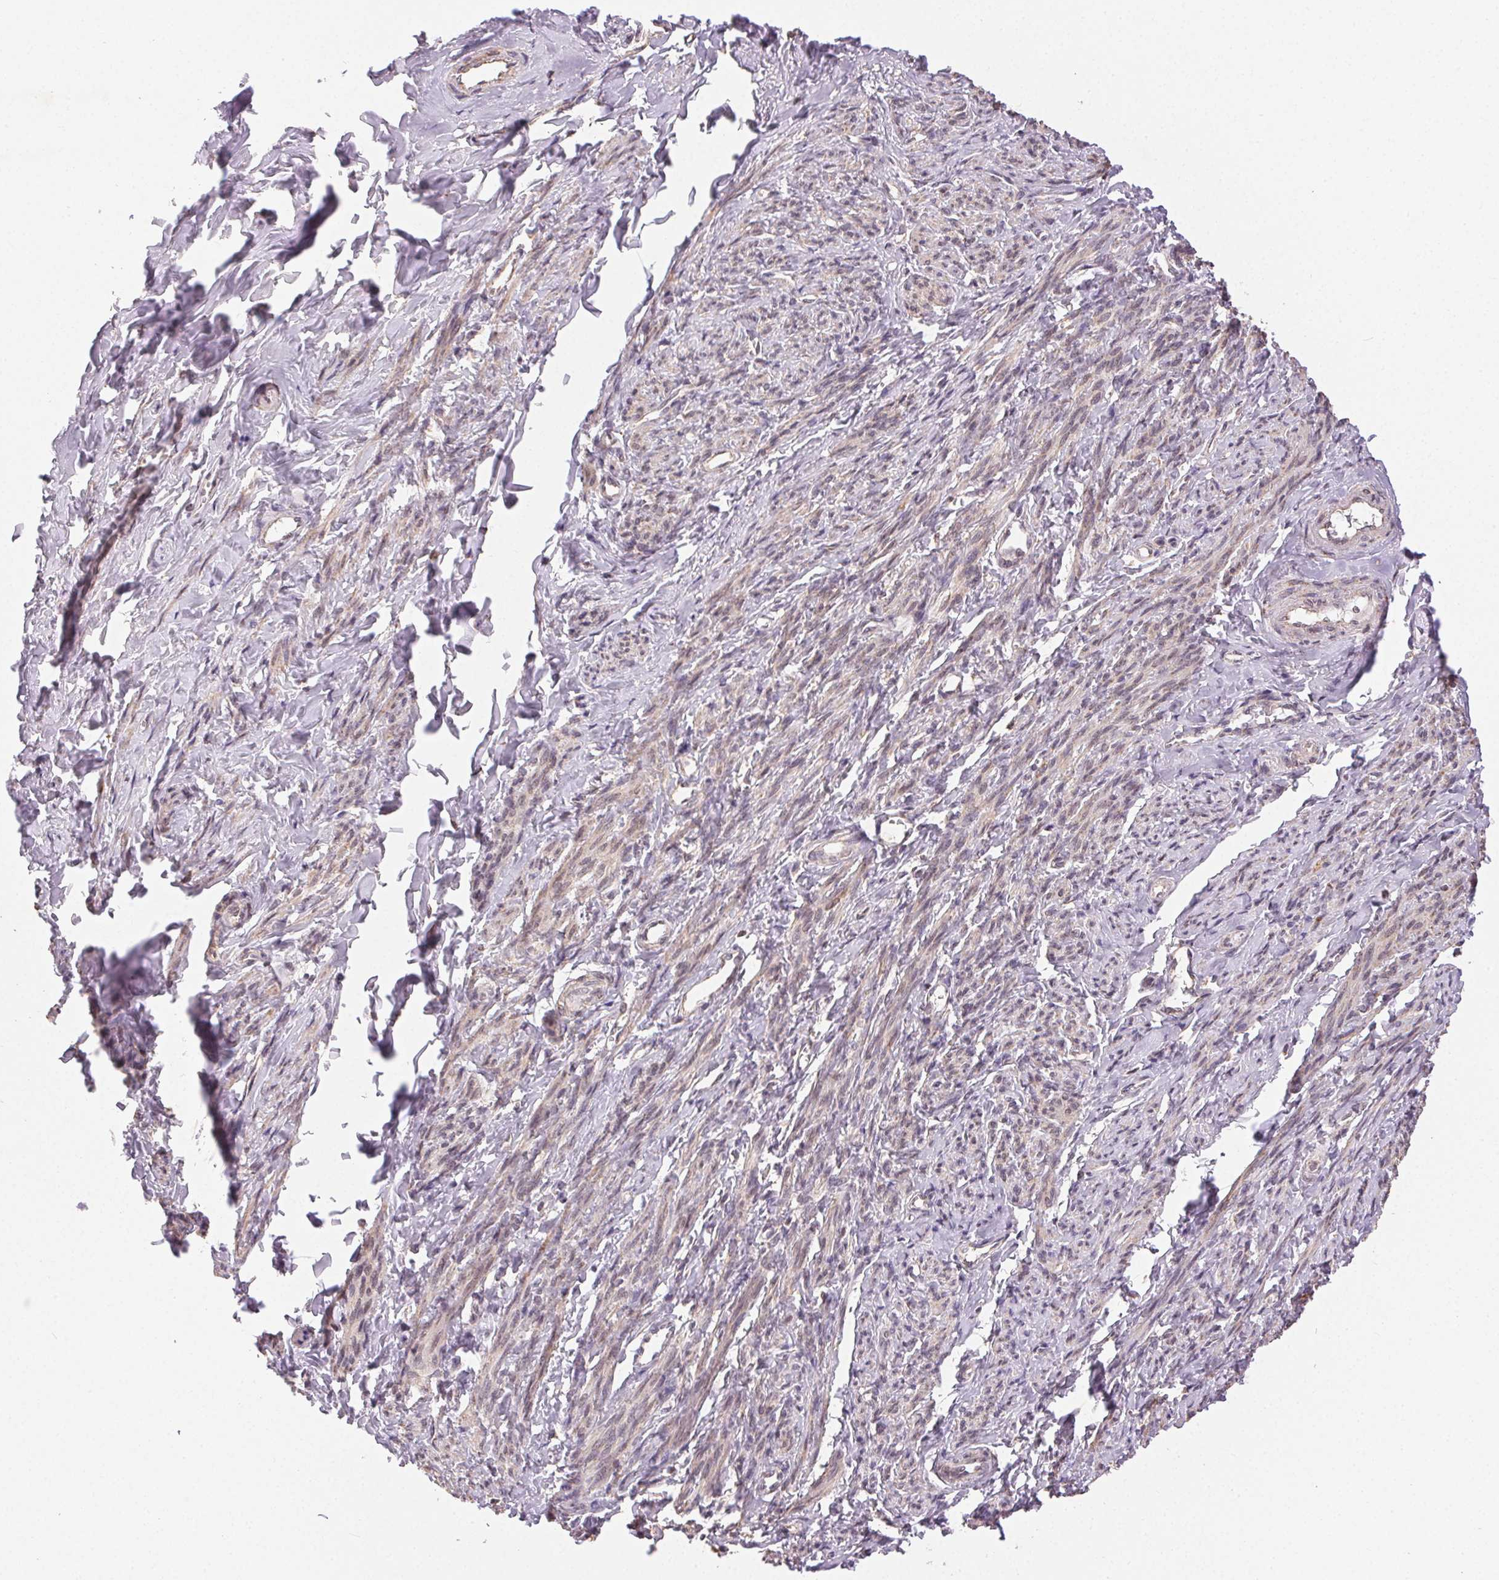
{"staining": {"intensity": "weak", "quantity": "25%-75%", "location": "cytoplasmic/membranous,nuclear"}, "tissue": "smooth muscle", "cell_type": "Smooth muscle cells", "image_type": "normal", "snomed": [{"axis": "morphology", "description": "Normal tissue, NOS"}, {"axis": "topography", "description": "Smooth muscle"}], "caption": "The micrograph displays a brown stain indicating the presence of a protein in the cytoplasmic/membranous,nuclear of smooth muscle cells in smooth muscle. (DAB = brown stain, brightfield microscopy at high magnification).", "gene": "PIWIL4", "patient": {"sex": "female", "age": 65}}